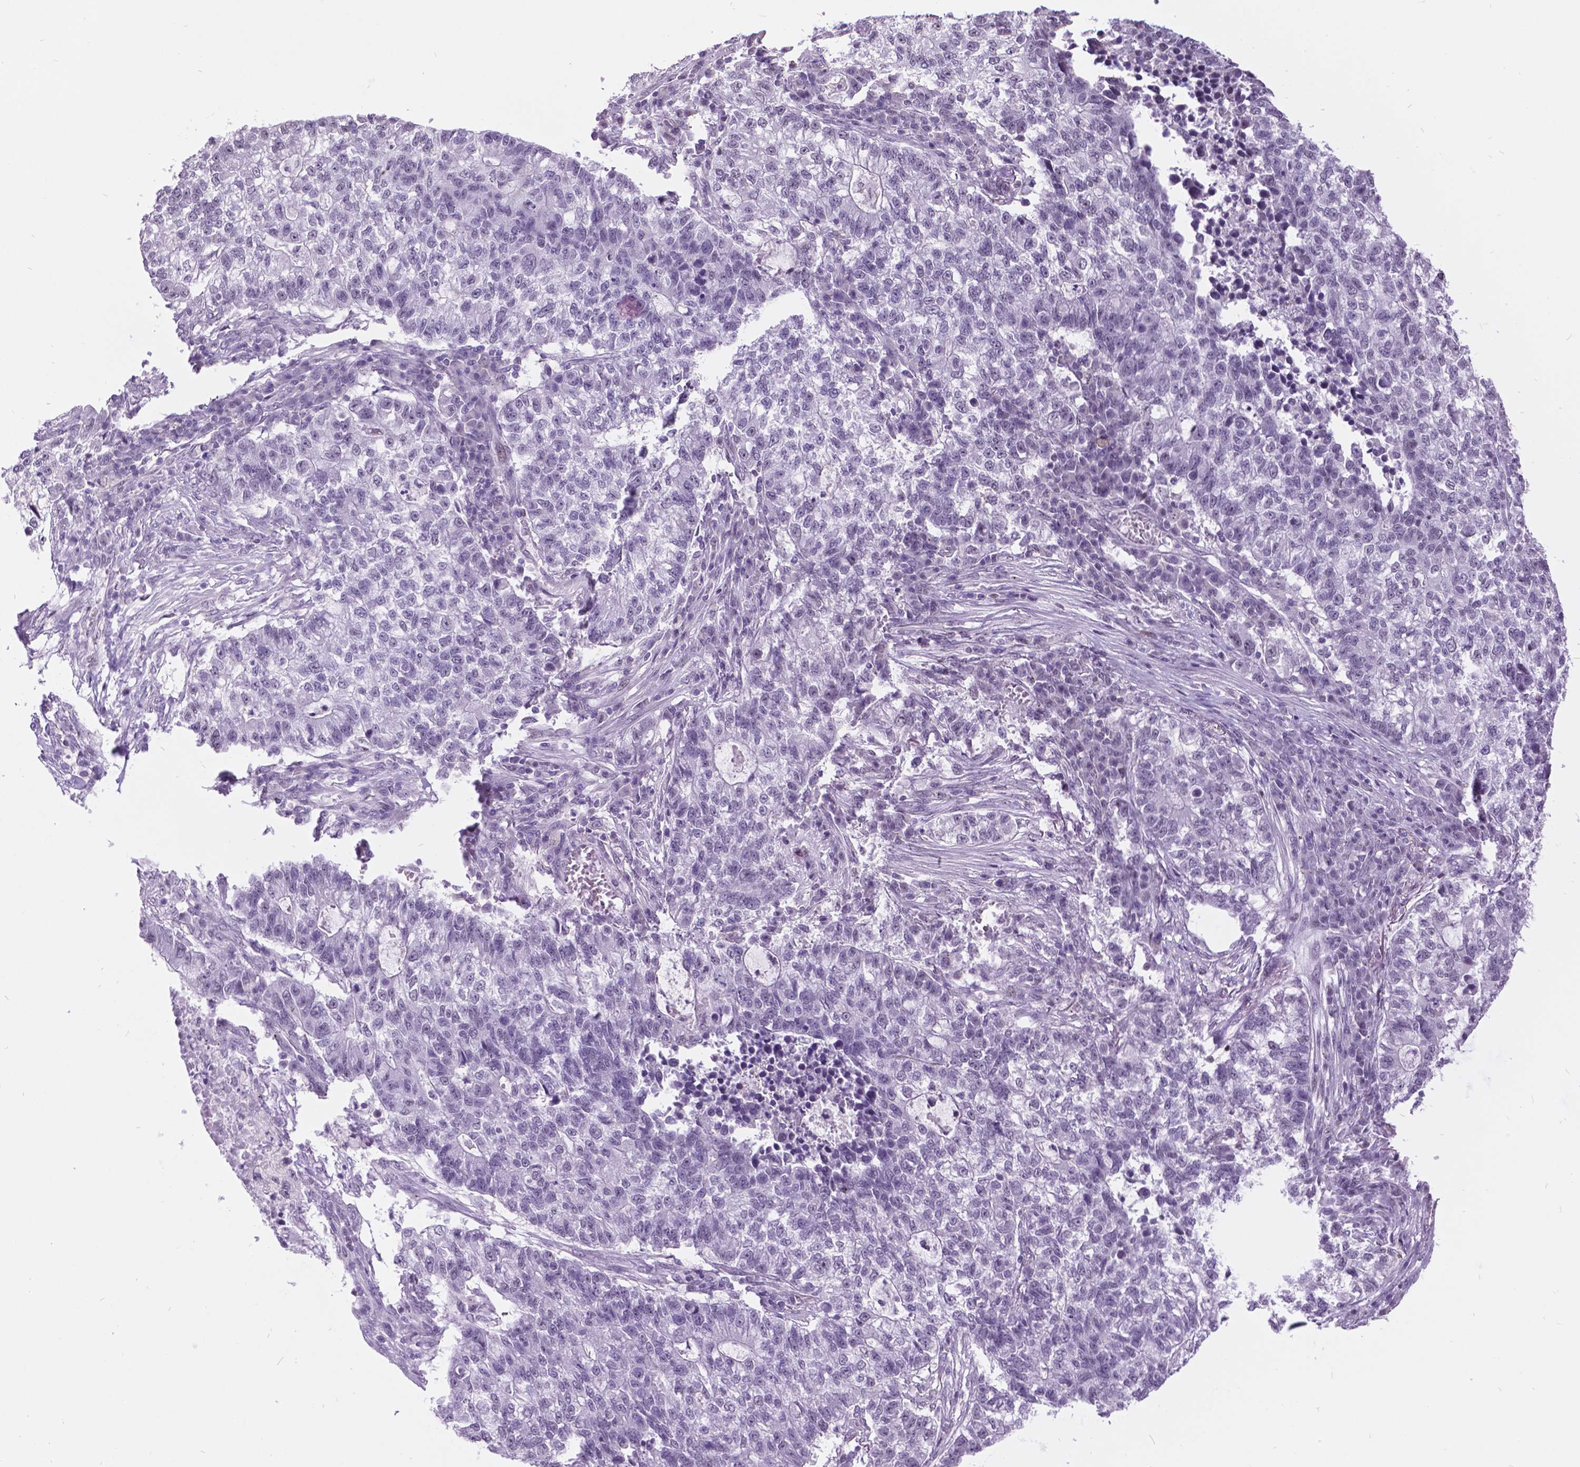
{"staining": {"intensity": "negative", "quantity": "none", "location": "none"}, "tissue": "lung cancer", "cell_type": "Tumor cells", "image_type": "cancer", "snomed": [{"axis": "morphology", "description": "Adenocarcinoma, NOS"}, {"axis": "topography", "description": "Lung"}], "caption": "Human lung cancer (adenocarcinoma) stained for a protein using IHC reveals no positivity in tumor cells.", "gene": "DPF3", "patient": {"sex": "male", "age": 57}}